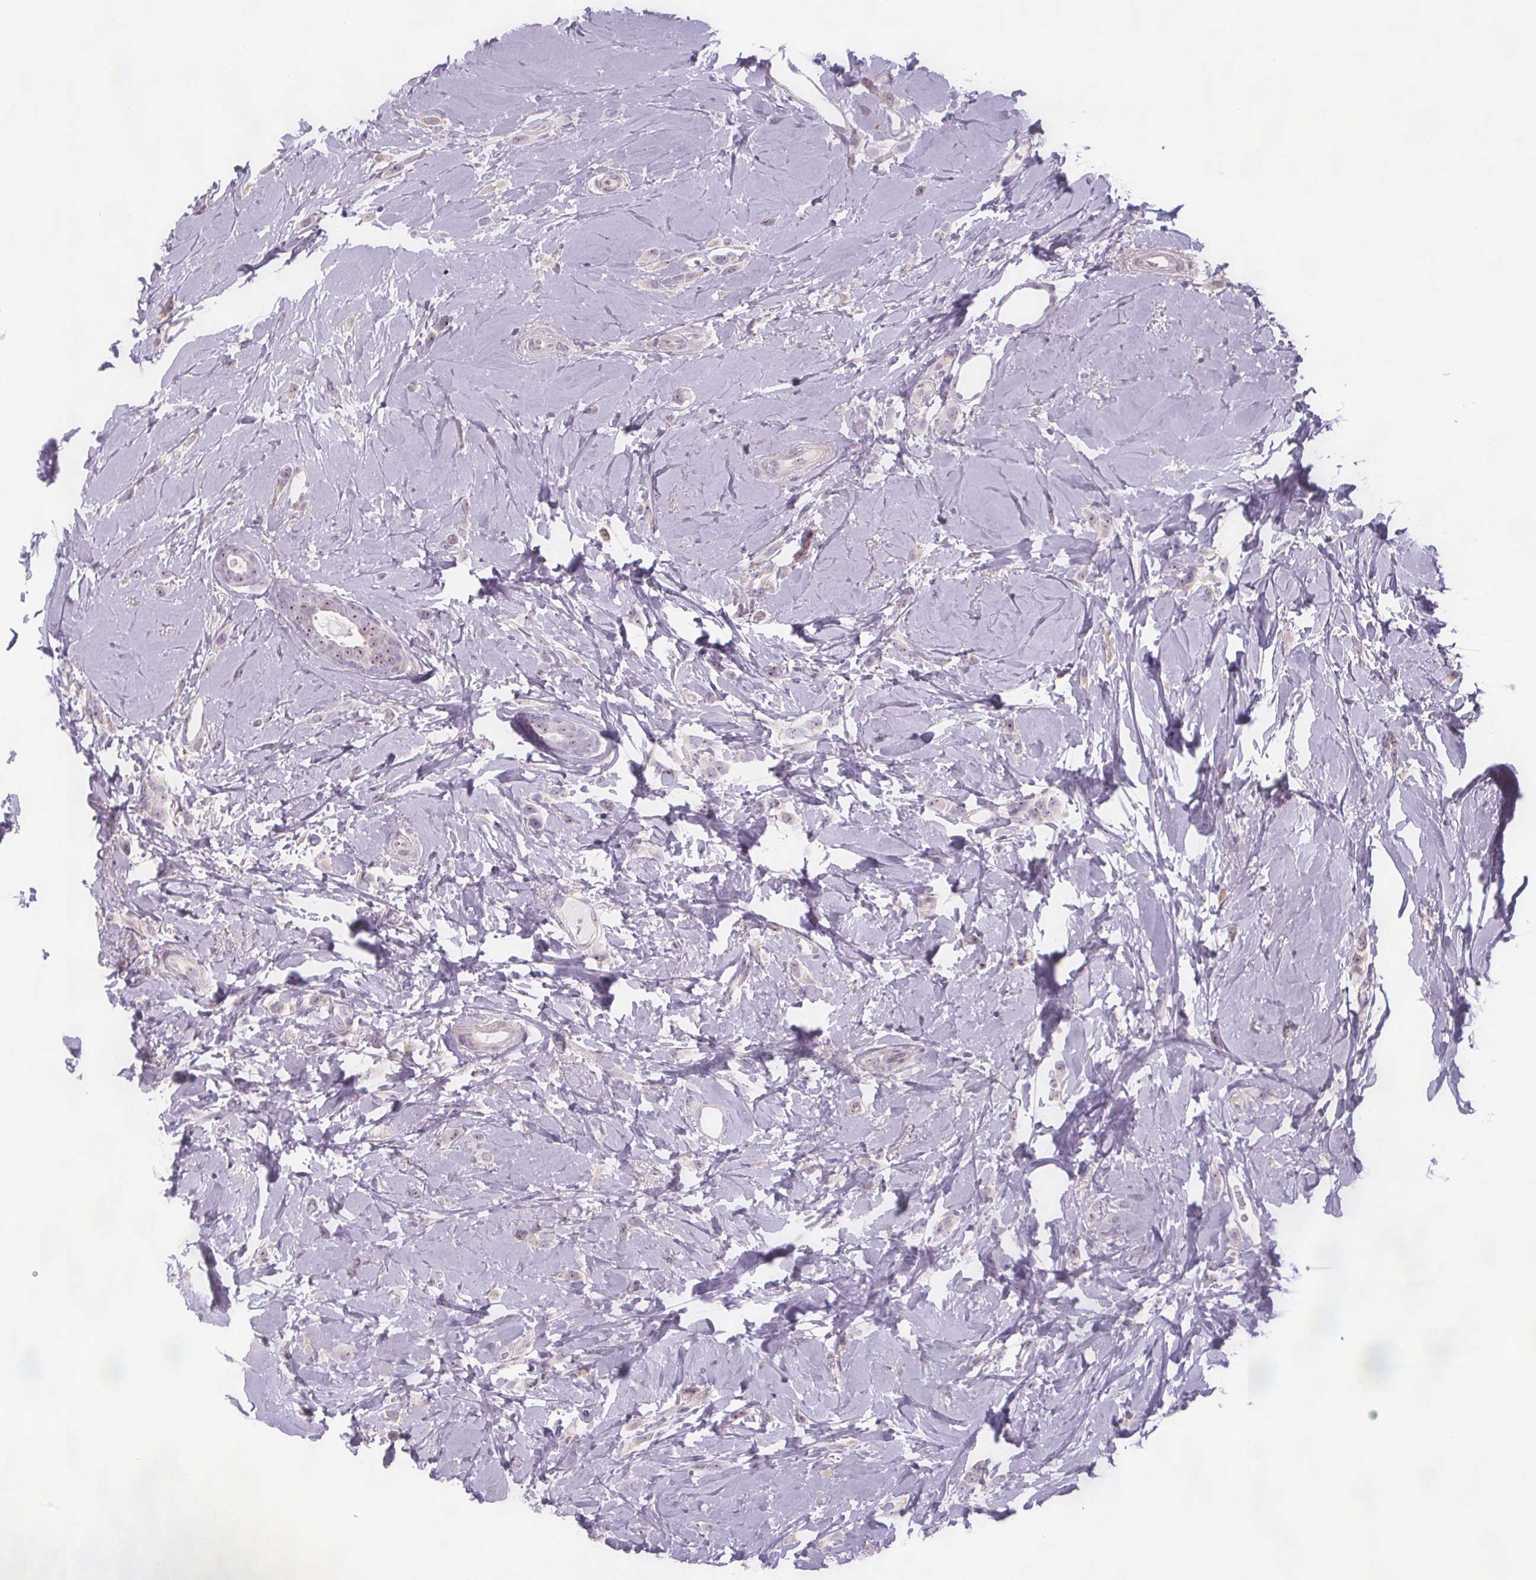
{"staining": {"intensity": "negative", "quantity": "none", "location": "none"}, "tissue": "breast cancer", "cell_type": "Tumor cells", "image_type": "cancer", "snomed": [{"axis": "morphology", "description": "Duct carcinoma"}, {"axis": "topography", "description": "Breast"}], "caption": "This is an IHC image of human breast intraductal carcinoma. There is no positivity in tumor cells.", "gene": "NOLC1", "patient": {"sex": "female", "age": 84}}